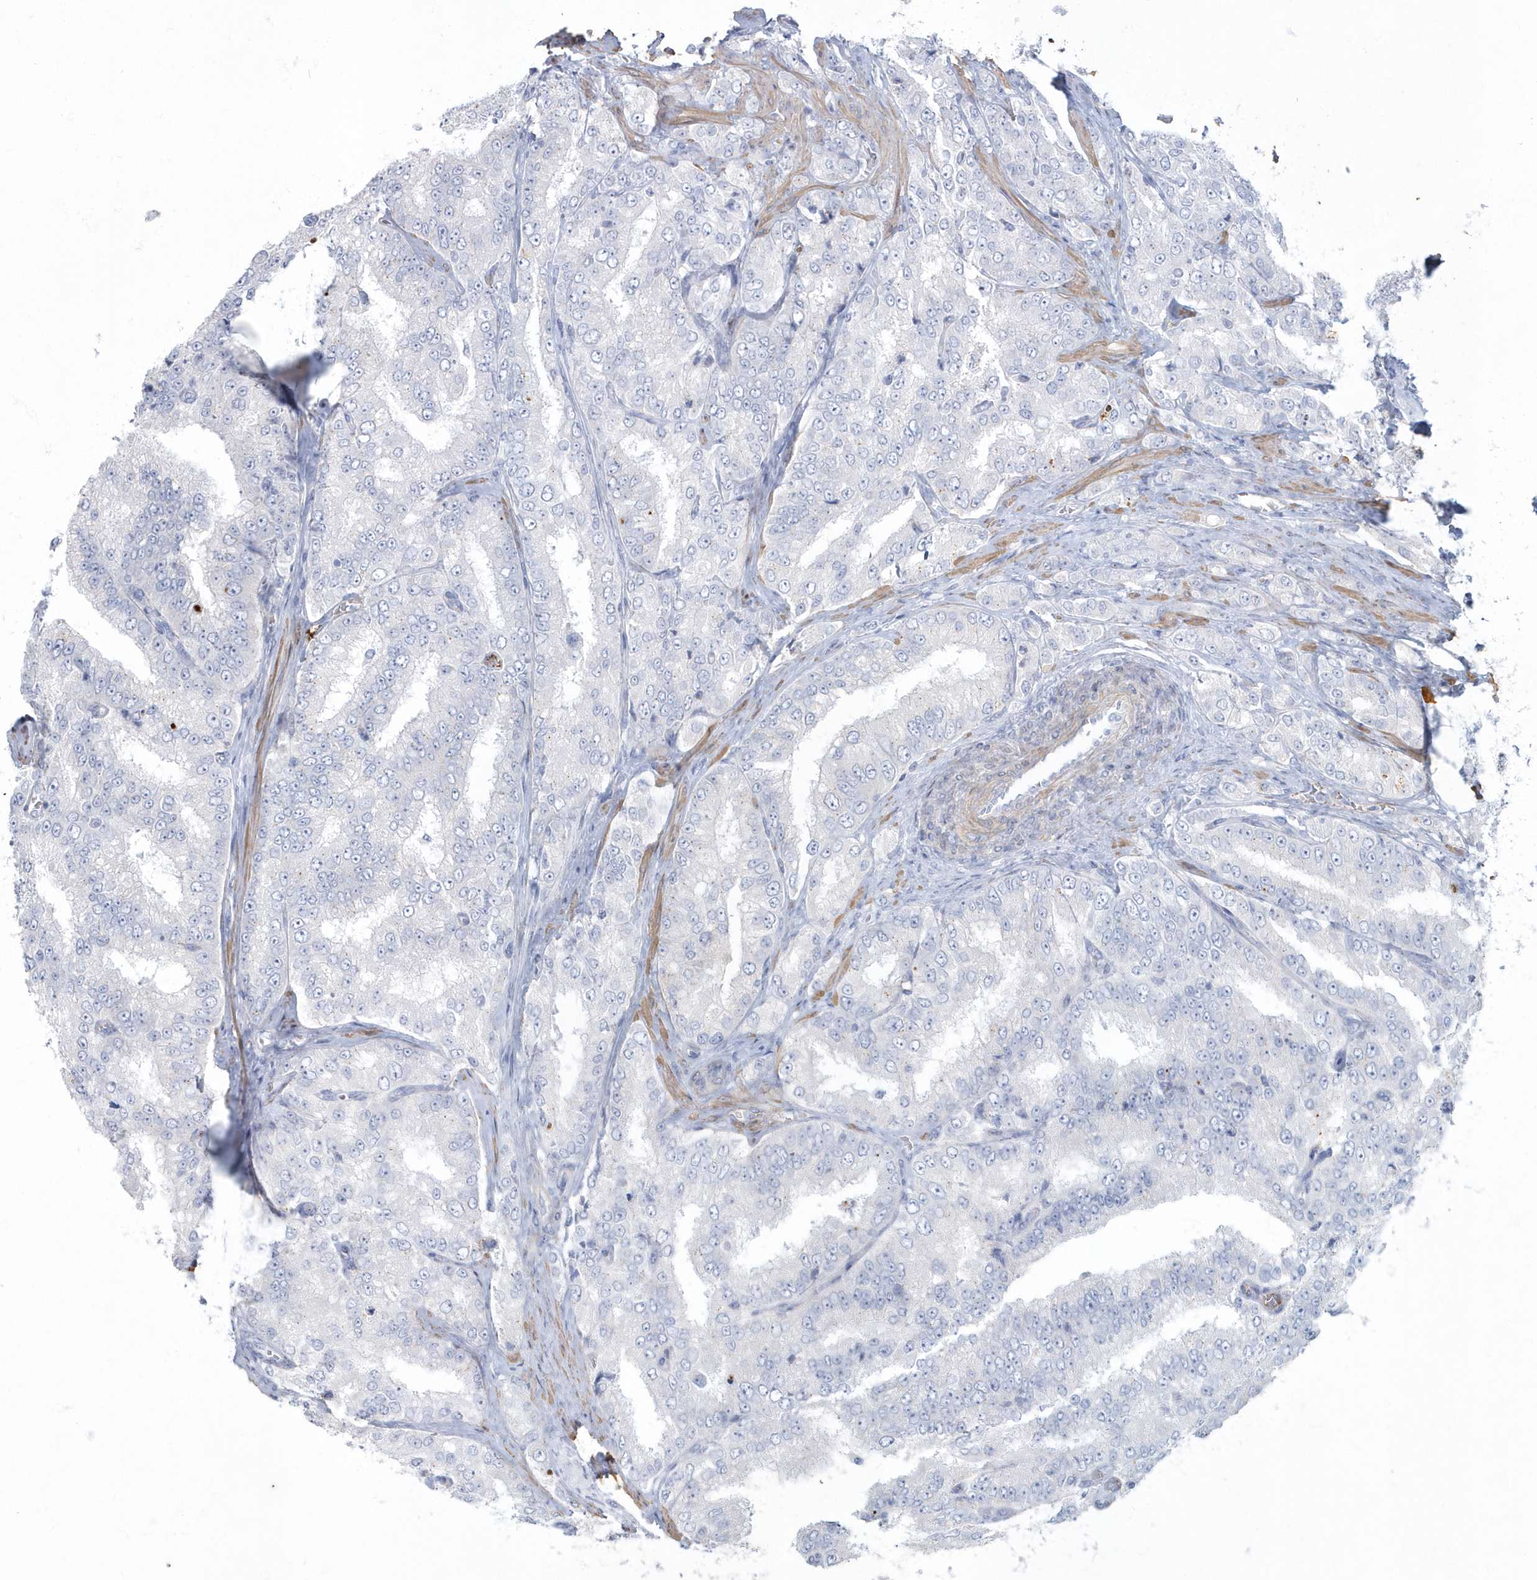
{"staining": {"intensity": "negative", "quantity": "none", "location": "none"}, "tissue": "prostate cancer", "cell_type": "Tumor cells", "image_type": "cancer", "snomed": [{"axis": "morphology", "description": "Adenocarcinoma, High grade"}, {"axis": "topography", "description": "Prostate"}], "caption": "IHC image of human adenocarcinoma (high-grade) (prostate) stained for a protein (brown), which exhibits no positivity in tumor cells. The staining is performed using DAB brown chromogen with nuclei counter-stained in using hematoxylin.", "gene": "MYOT", "patient": {"sex": "male", "age": 58}}